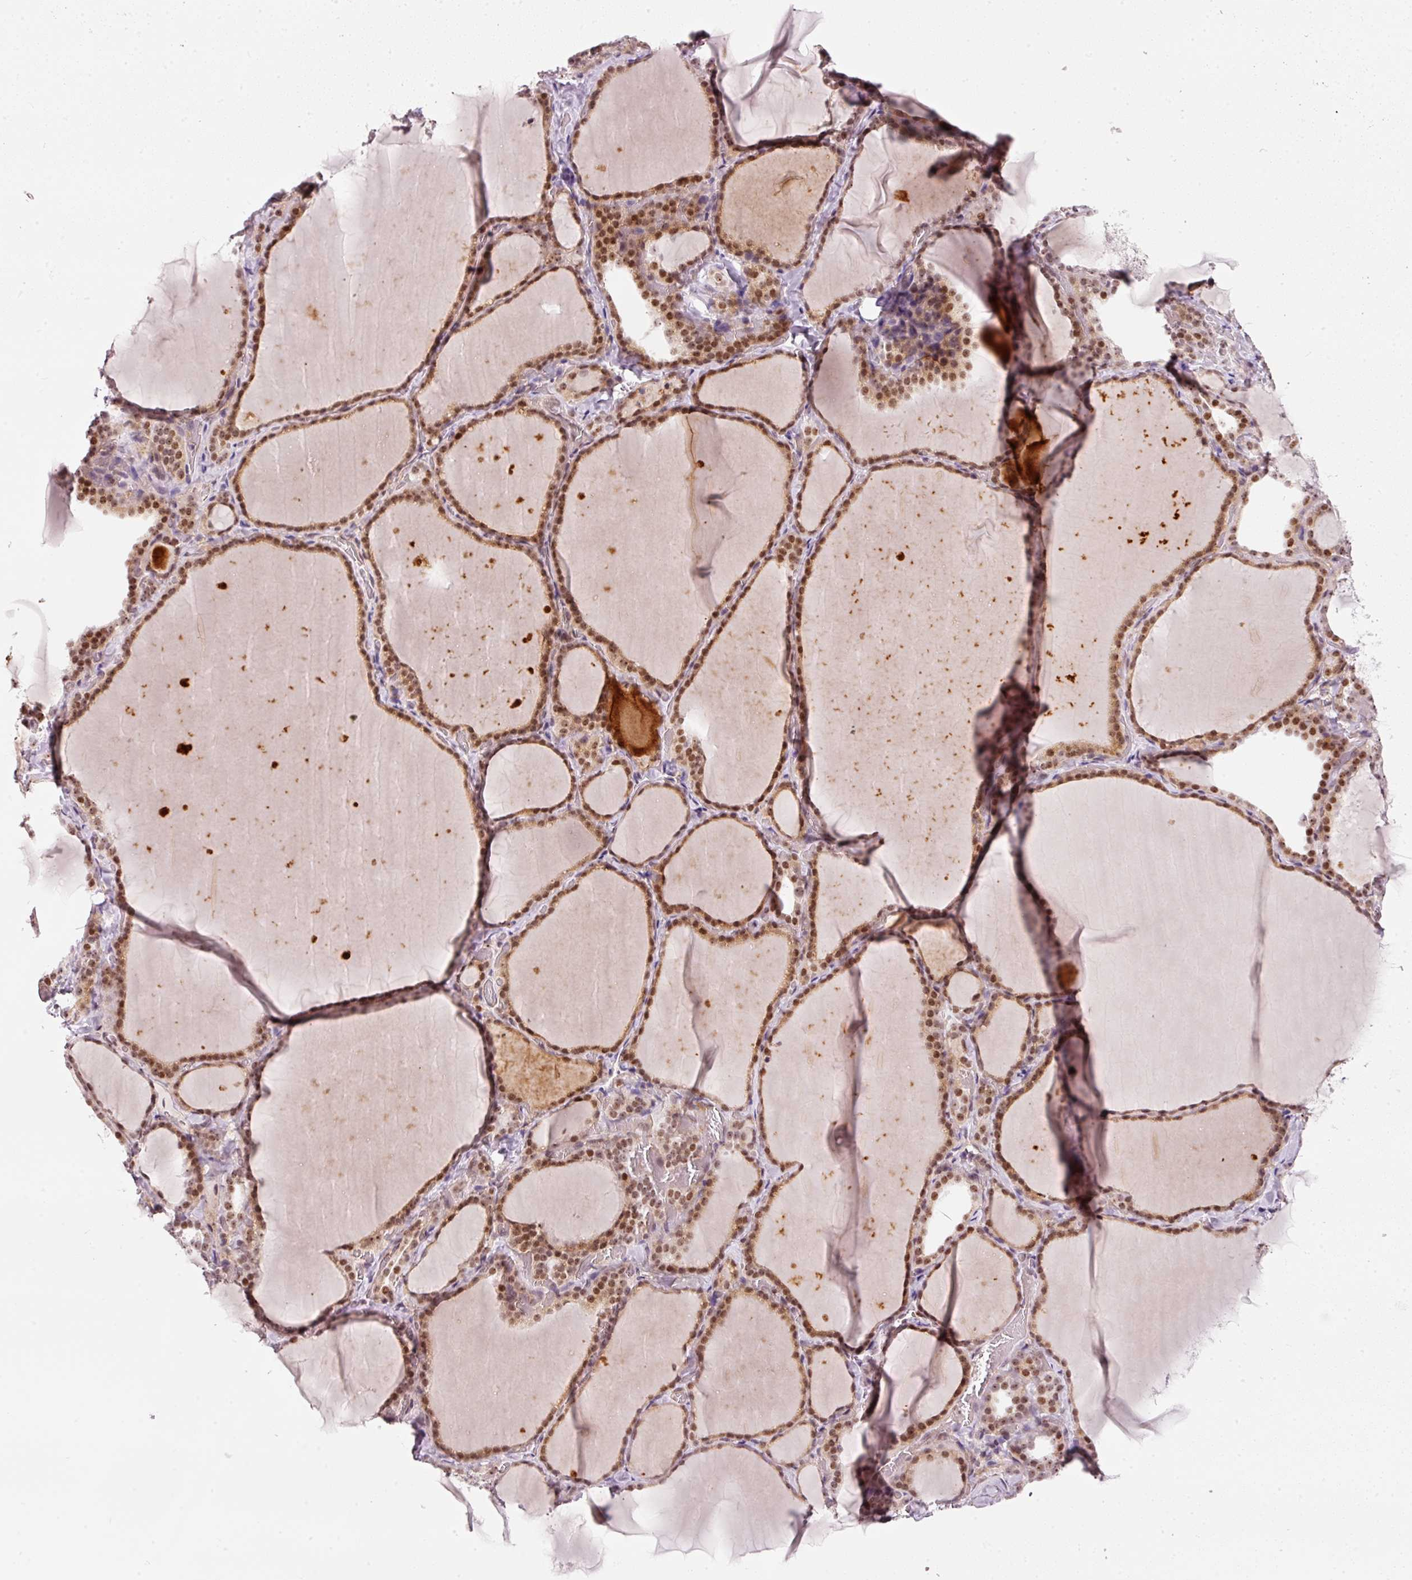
{"staining": {"intensity": "moderate", "quantity": ">75%", "location": "nuclear"}, "tissue": "thyroid gland", "cell_type": "Glandular cells", "image_type": "normal", "snomed": [{"axis": "morphology", "description": "Normal tissue, NOS"}, {"axis": "topography", "description": "Thyroid gland"}], "caption": "Unremarkable thyroid gland displays moderate nuclear positivity in about >75% of glandular cells.", "gene": "MXRA8", "patient": {"sex": "female", "age": 22}}